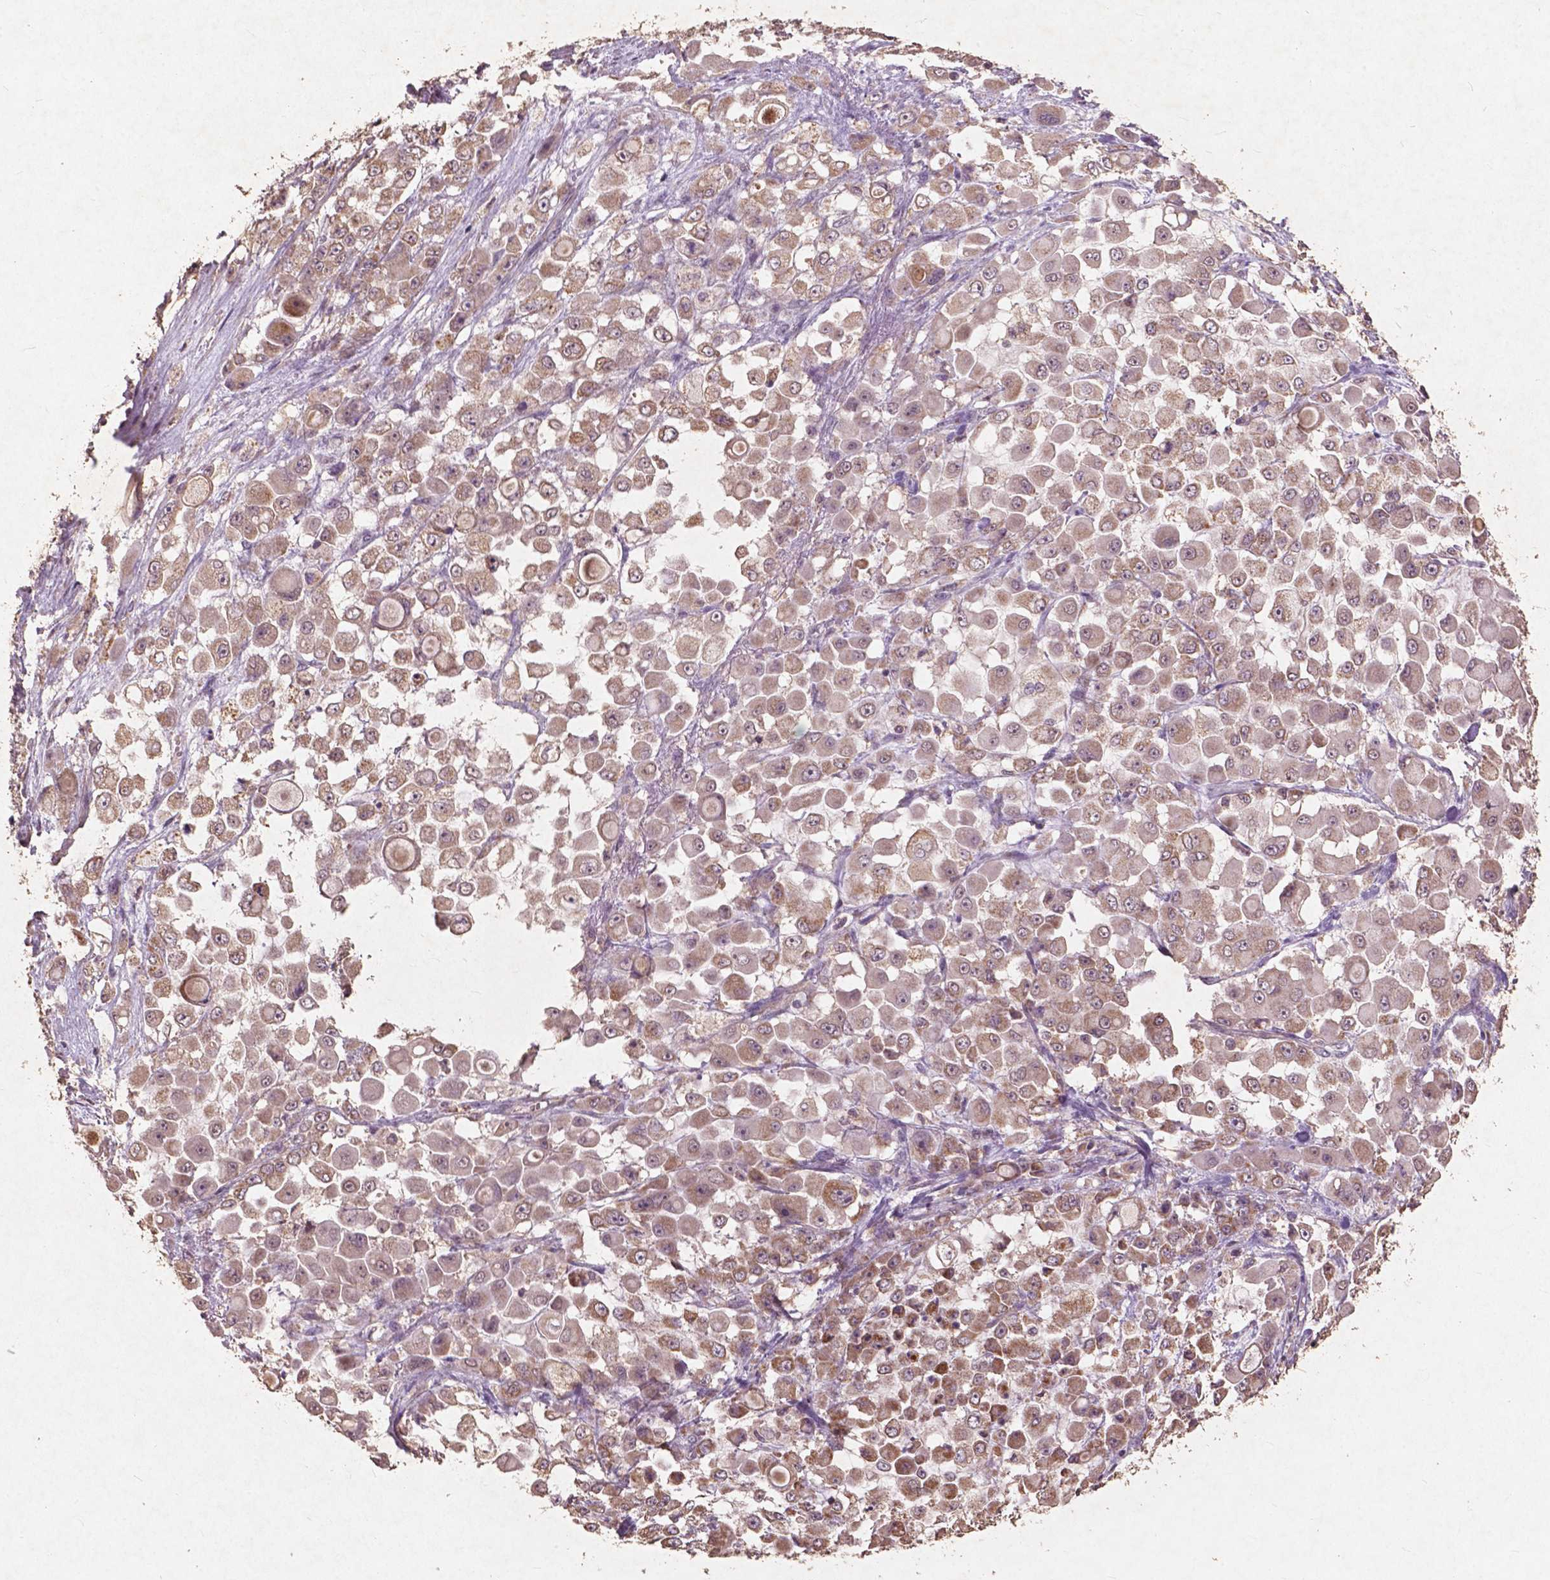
{"staining": {"intensity": "moderate", "quantity": ">75%", "location": "cytoplasmic/membranous"}, "tissue": "stomach cancer", "cell_type": "Tumor cells", "image_type": "cancer", "snomed": [{"axis": "morphology", "description": "Adenocarcinoma, NOS"}, {"axis": "topography", "description": "Stomach"}], "caption": "Protein analysis of stomach adenocarcinoma tissue shows moderate cytoplasmic/membranous staining in approximately >75% of tumor cells.", "gene": "ST6GALNAC5", "patient": {"sex": "female", "age": 76}}